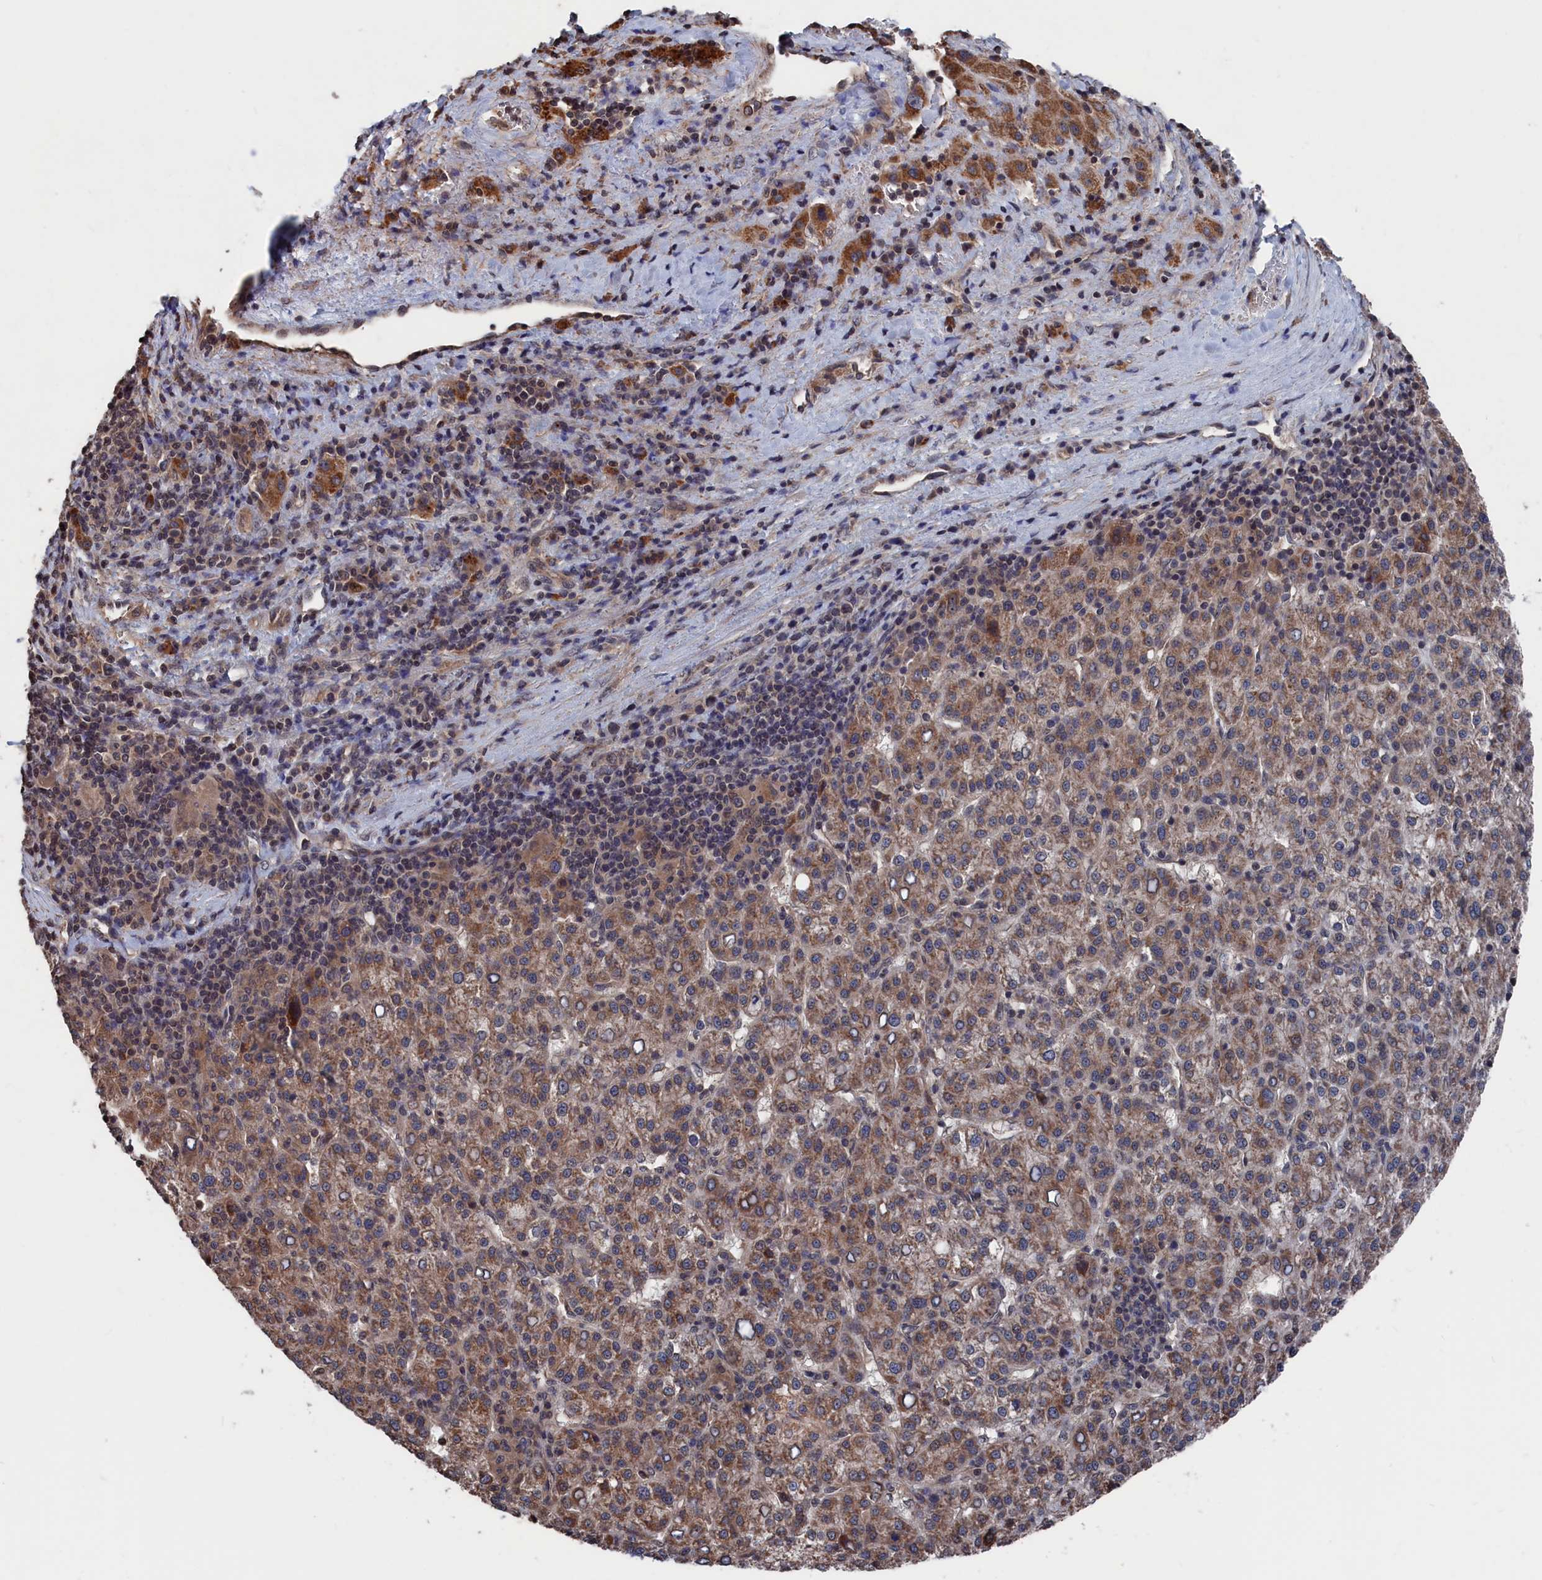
{"staining": {"intensity": "moderate", "quantity": ">75%", "location": "cytoplasmic/membranous"}, "tissue": "liver cancer", "cell_type": "Tumor cells", "image_type": "cancer", "snomed": [{"axis": "morphology", "description": "Carcinoma, Hepatocellular, NOS"}, {"axis": "topography", "description": "Liver"}], "caption": "Immunohistochemical staining of liver cancer demonstrates medium levels of moderate cytoplasmic/membranous positivity in approximately >75% of tumor cells.", "gene": "PDE12", "patient": {"sex": "female", "age": 58}}